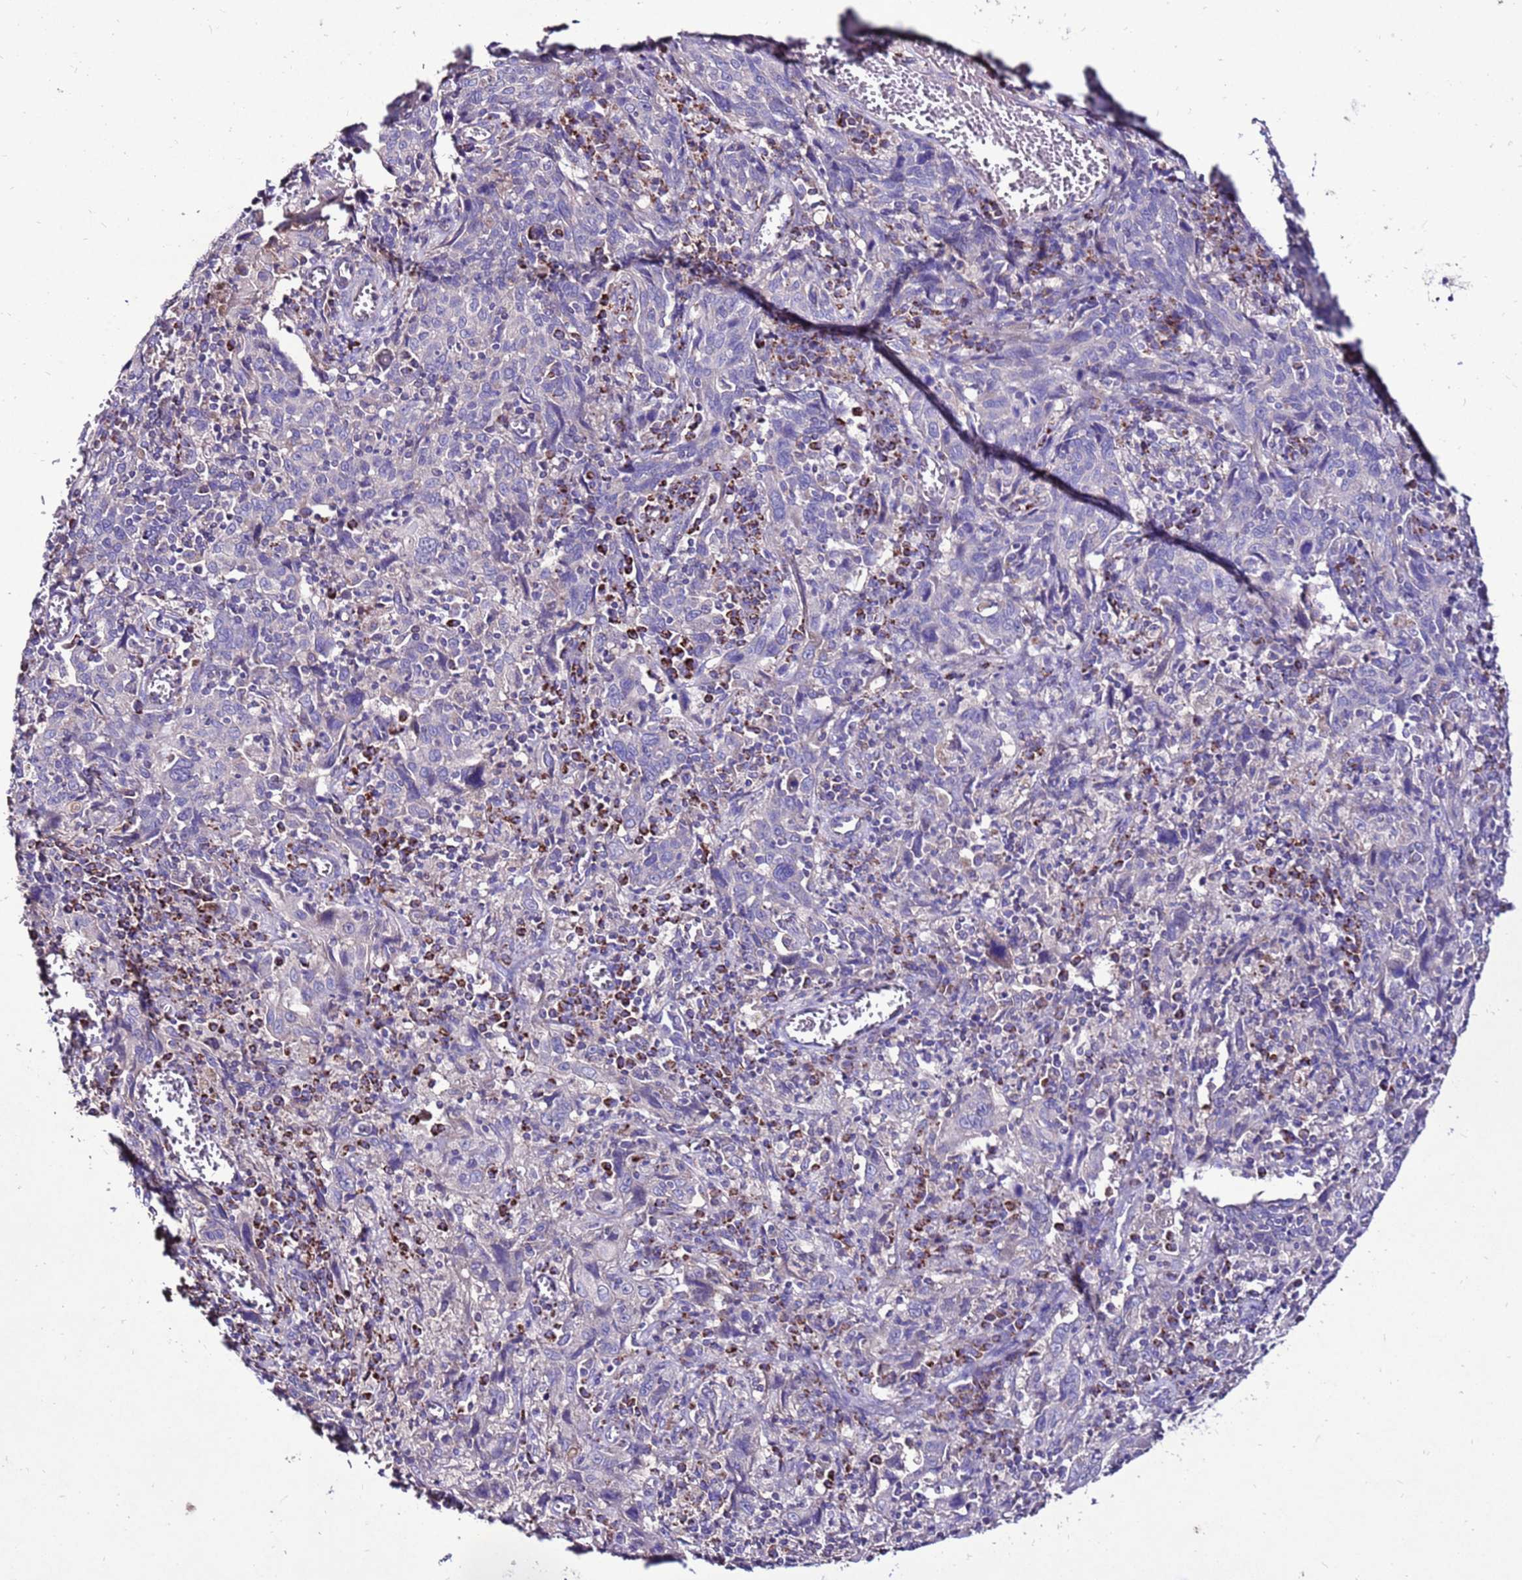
{"staining": {"intensity": "negative", "quantity": "none", "location": "none"}, "tissue": "cervical cancer", "cell_type": "Tumor cells", "image_type": "cancer", "snomed": [{"axis": "morphology", "description": "Squamous cell carcinoma, NOS"}, {"axis": "topography", "description": "Cervix"}], "caption": "A photomicrograph of cervical cancer stained for a protein shows no brown staining in tumor cells.", "gene": "TMEM106C", "patient": {"sex": "female", "age": 46}}